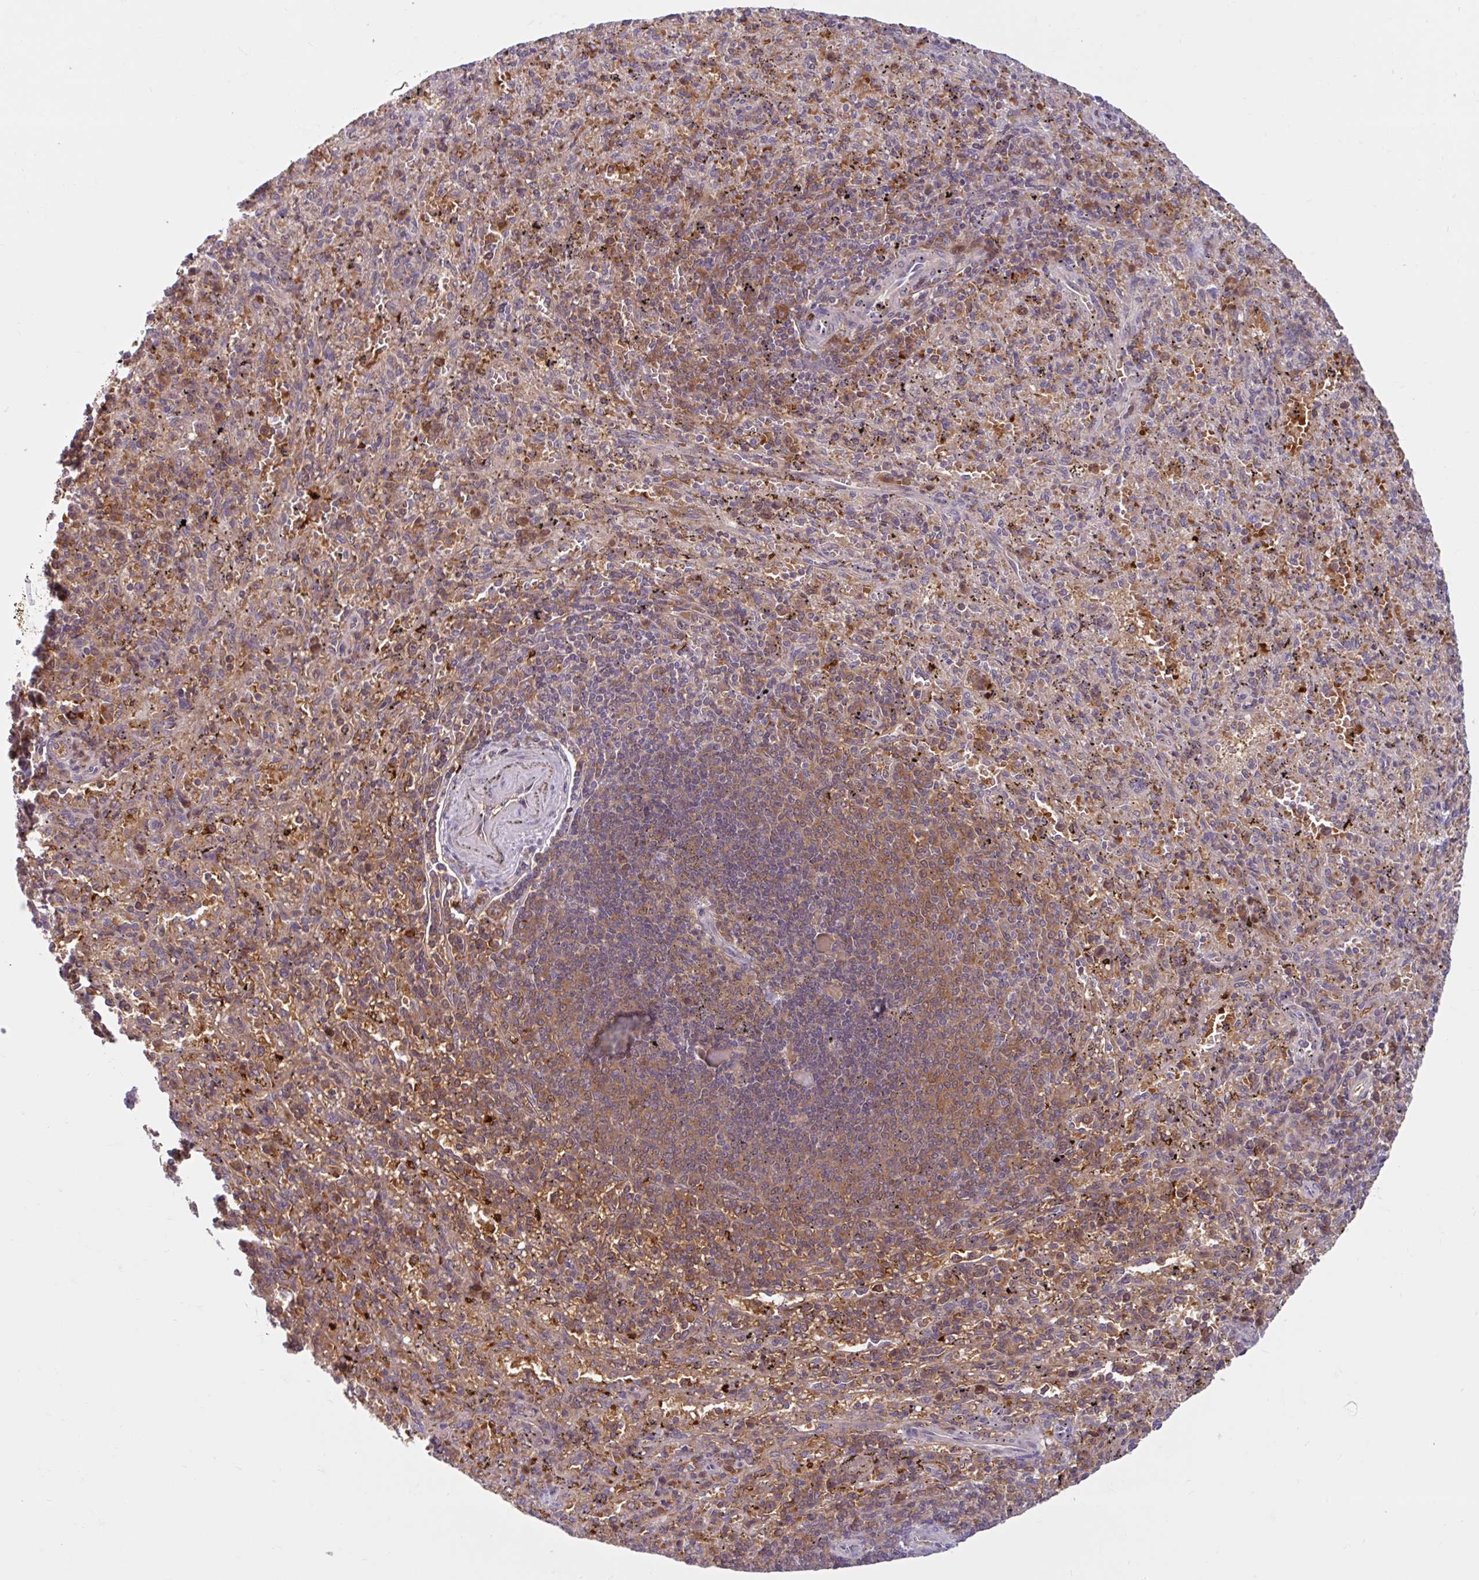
{"staining": {"intensity": "moderate", "quantity": "25%-75%", "location": "cytoplasmic/membranous"}, "tissue": "spleen", "cell_type": "Cells in red pulp", "image_type": "normal", "snomed": [{"axis": "morphology", "description": "Normal tissue, NOS"}, {"axis": "topography", "description": "Spleen"}], "caption": "DAB (3,3'-diaminobenzidine) immunohistochemical staining of benign spleen displays moderate cytoplasmic/membranous protein staining in about 25%-75% of cells in red pulp. Immunohistochemistry stains the protein of interest in brown and the nuclei are stained blue.", "gene": "HMBS", "patient": {"sex": "male", "age": 57}}